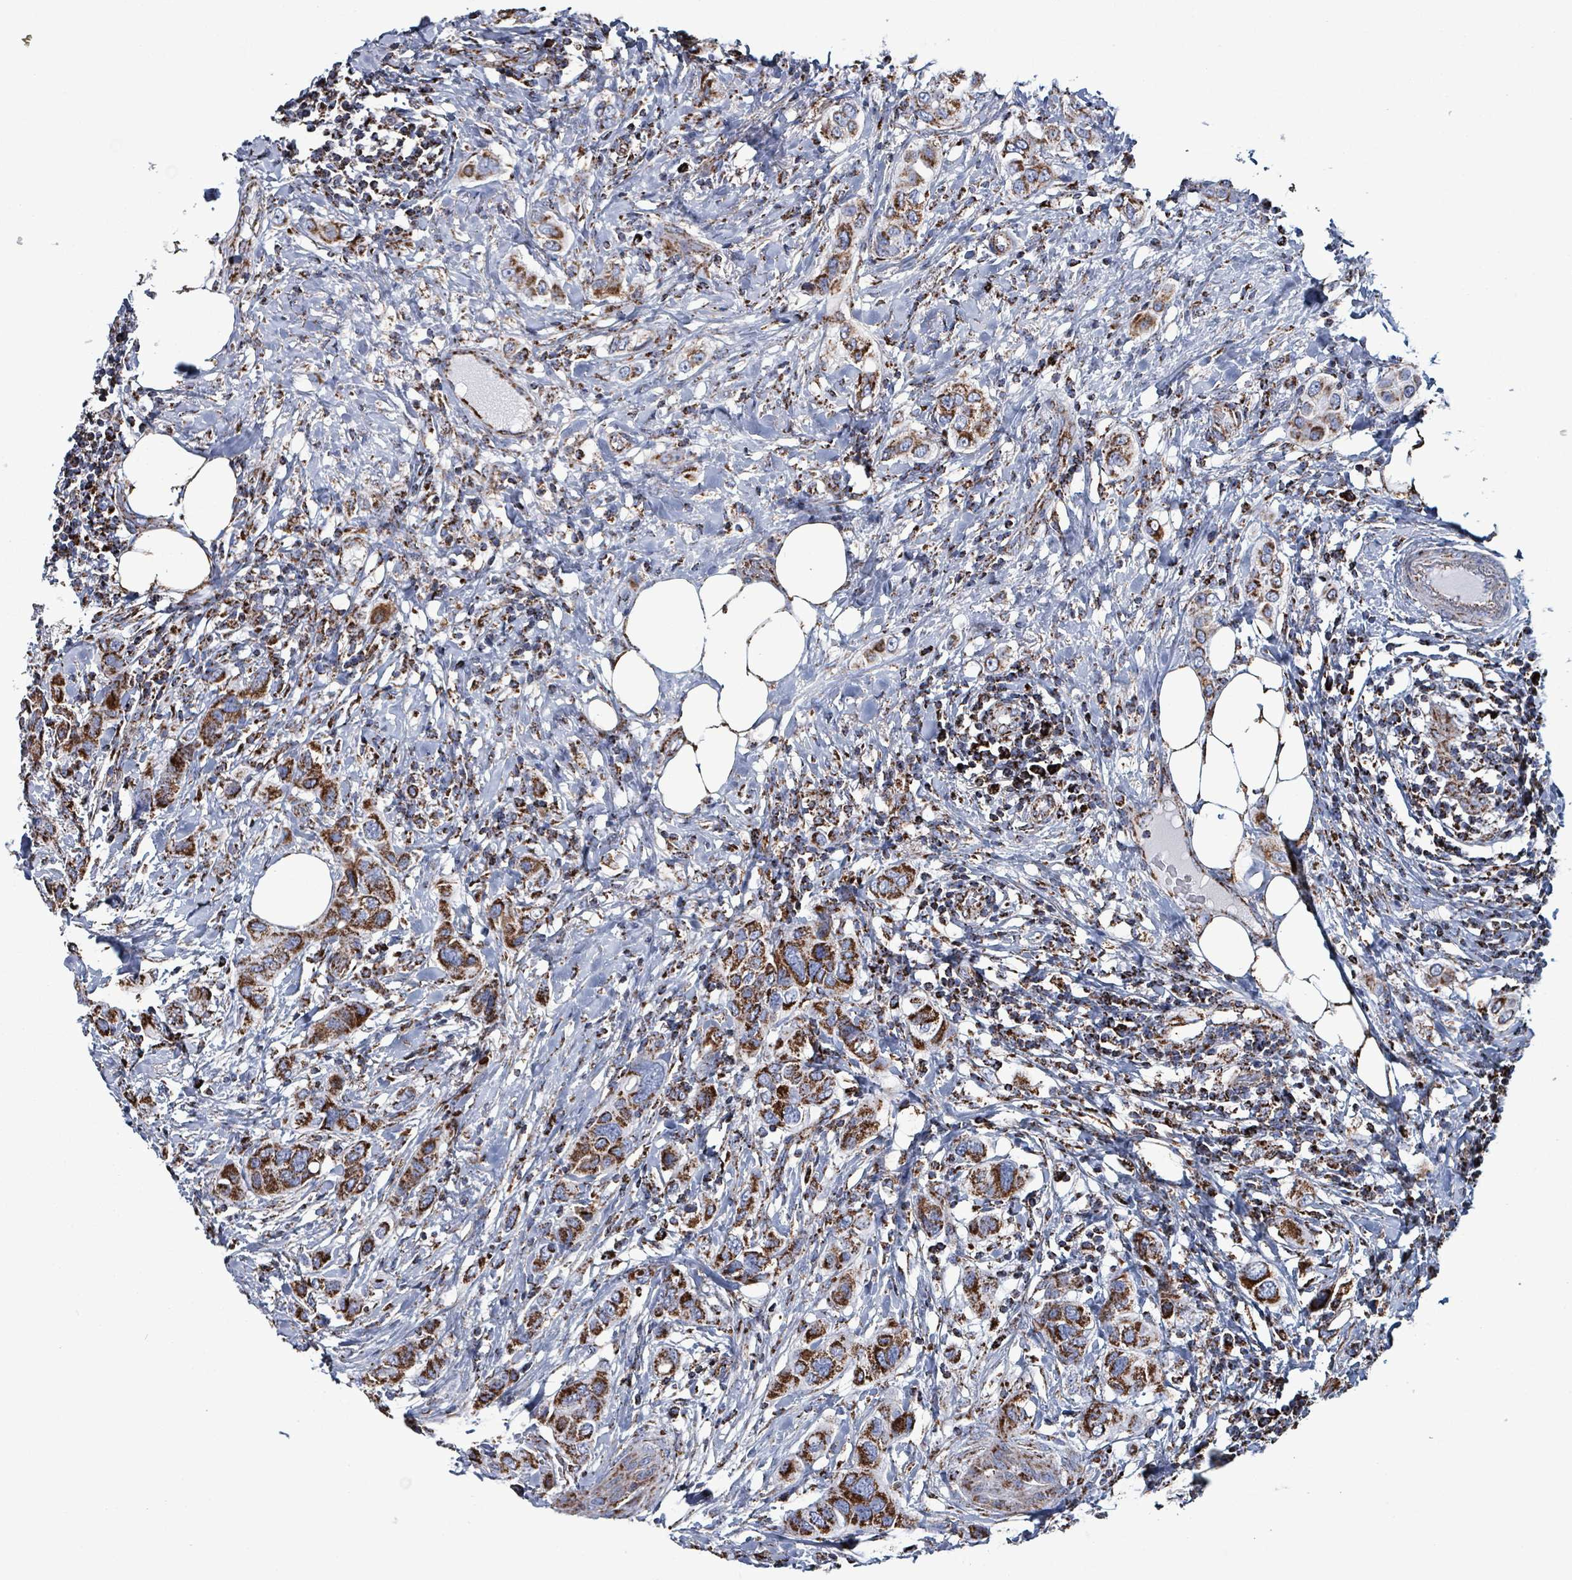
{"staining": {"intensity": "strong", "quantity": ">75%", "location": "cytoplasmic/membranous"}, "tissue": "breast cancer", "cell_type": "Tumor cells", "image_type": "cancer", "snomed": [{"axis": "morphology", "description": "Lobular carcinoma"}, {"axis": "topography", "description": "Breast"}], "caption": "Lobular carcinoma (breast) was stained to show a protein in brown. There is high levels of strong cytoplasmic/membranous expression in approximately >75% of tumor cells. (DAB IHC, brown staining for protein, blue staining for nuclei).", "gene": "IDH3B", "patient": {"sex": "female", "age": 51}}